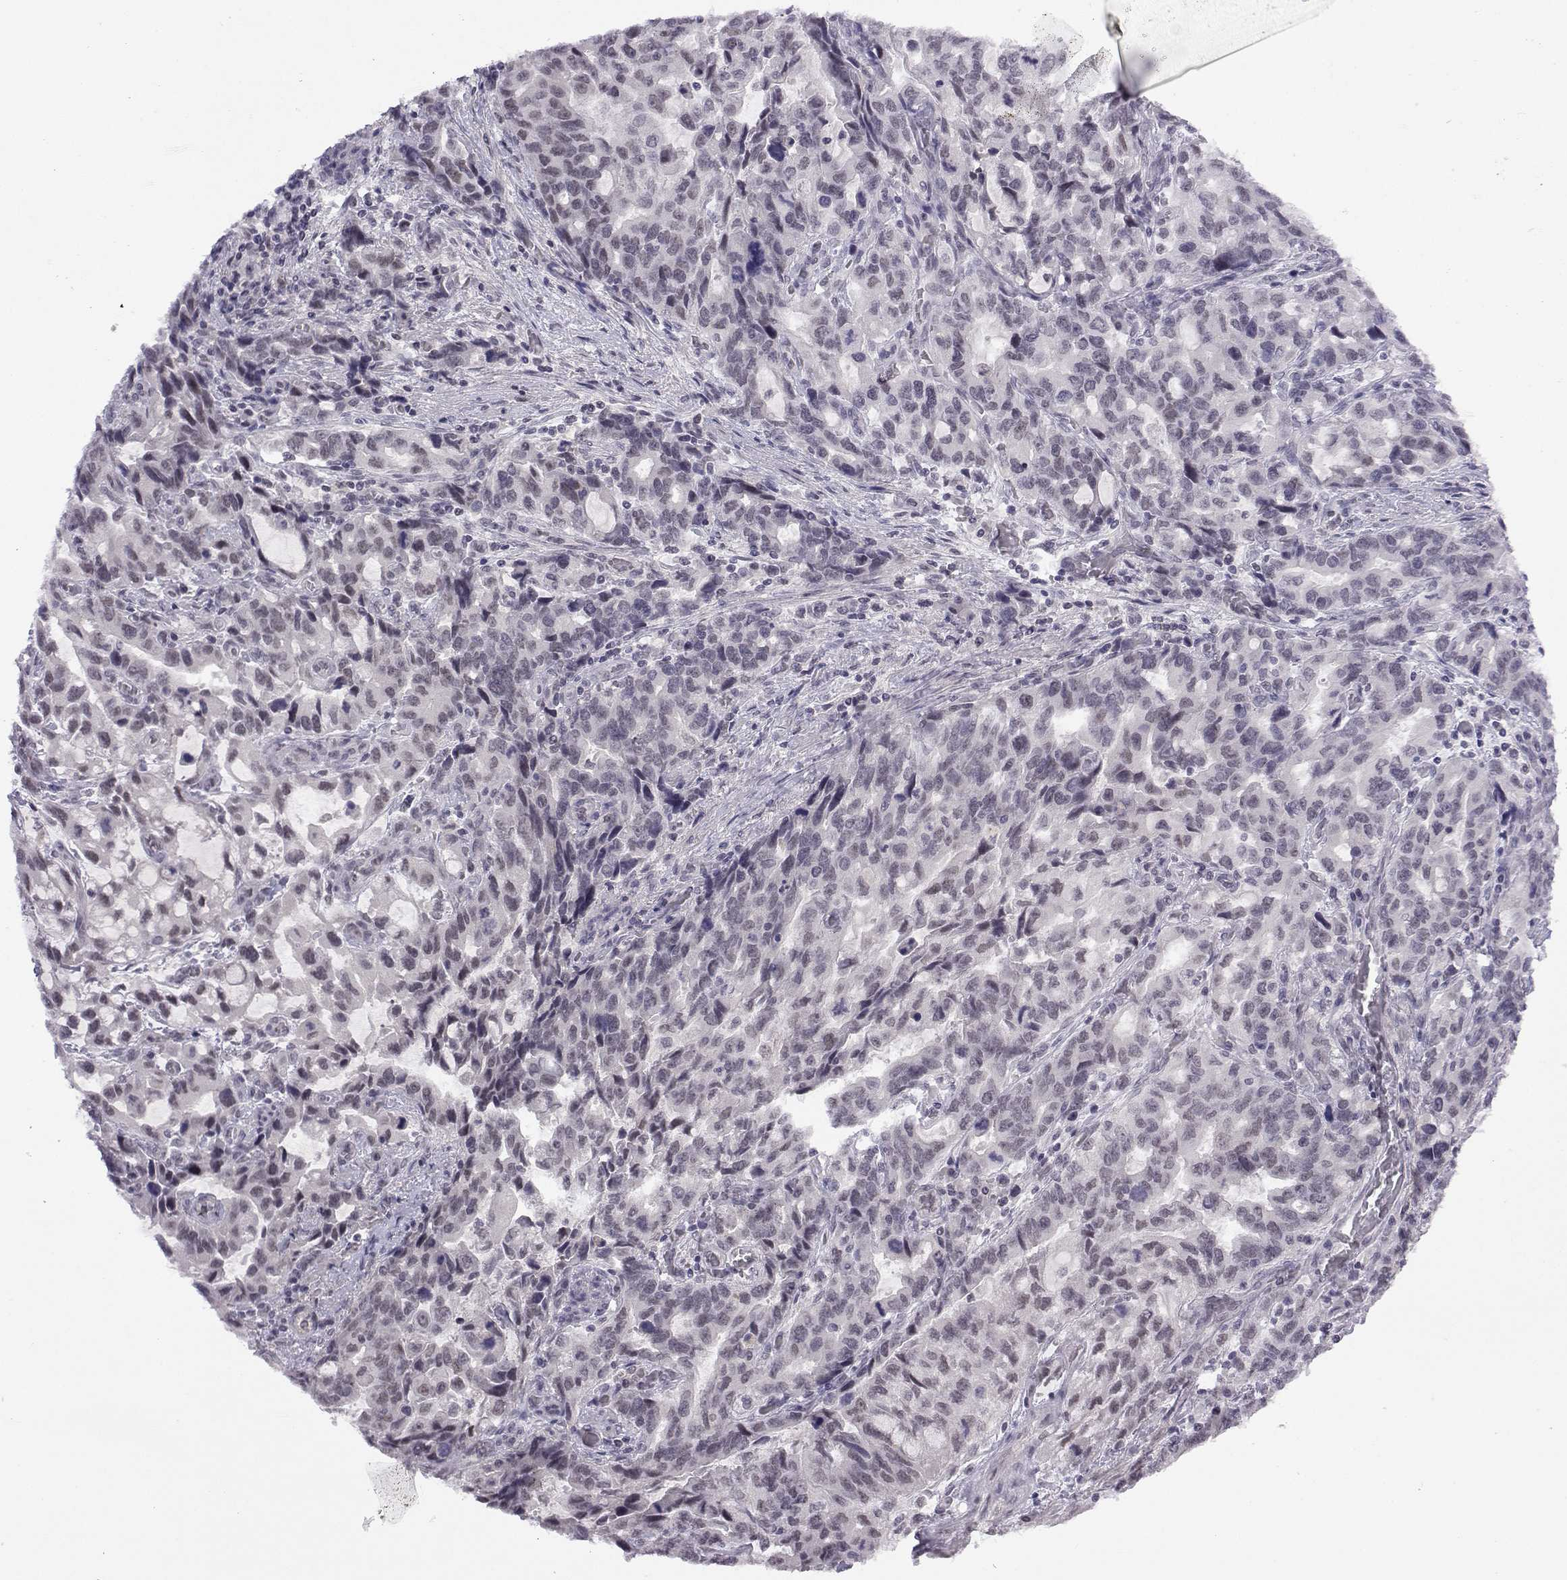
{"staining": {"intensity": "negative", "quantity": "none", "location": "none"}, "tissue": "stomach cancer", "cell_type": "Tumor cells", "image_type": "cancer", "snomed": [{"axis": "morphology", "description": "Adenocarcinoma, NOS"}, {"axis": "topography", "description": "Stomach, upper"}], "caption": "The immunohistochemistry (IHC) image has no significant positivity in tumor cells of stomach cancer tissue. (Brightfield microscopy of DAB (3,3'-diaminobenzidine) immunohistochemistry at high magnification).", "gene": "MED26", "patient": {"sex": "male", "age": 85}}